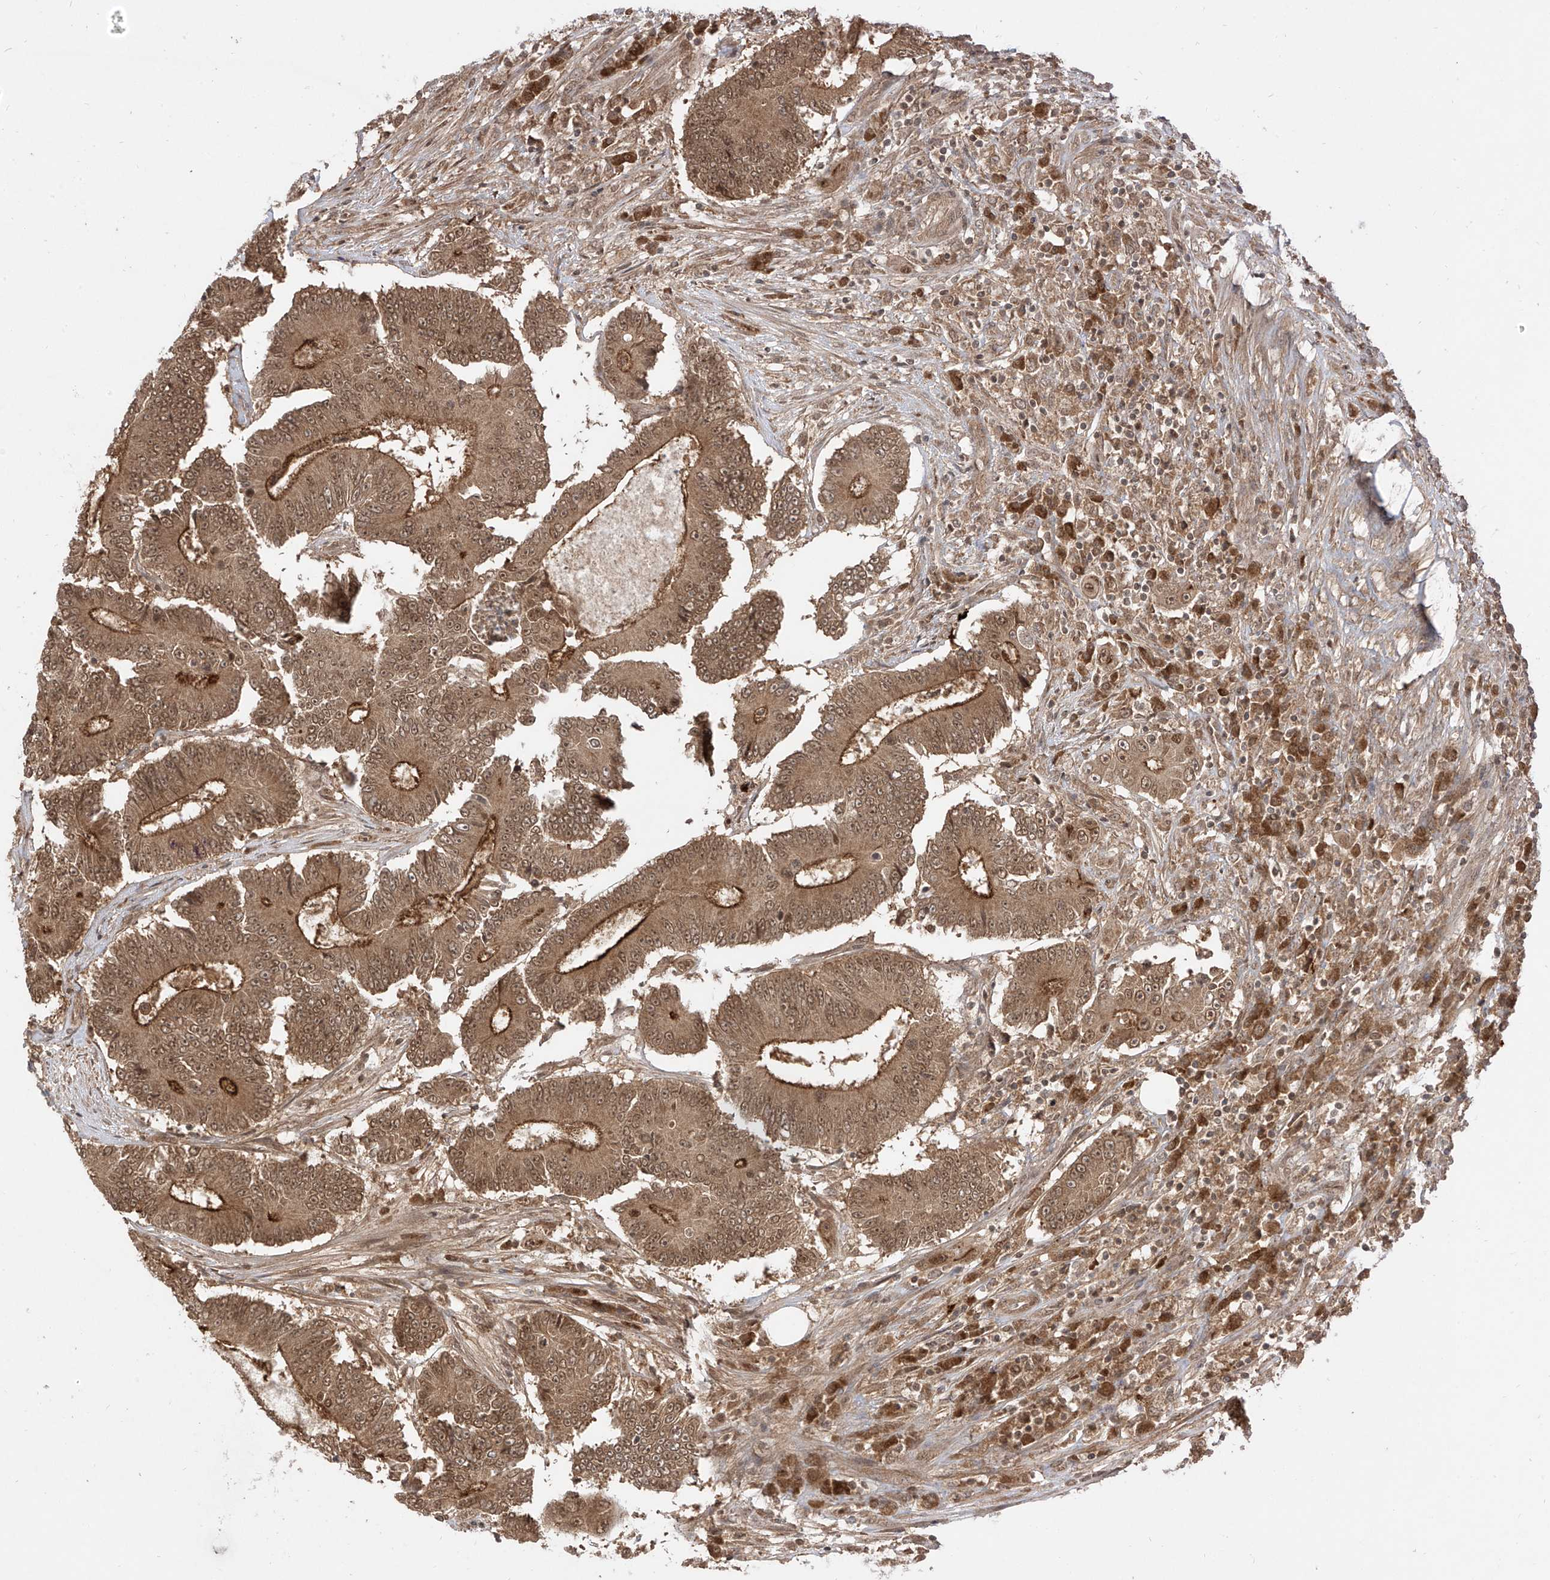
{"staining": {"intensity": "moderate", "quantity": ">75%", "location": "cytoplasmic/membranous,nuclear"}, "tissue": "colorectal cancer", "cell_type": "Tumor cells", "image_type": "cancer", "snomed": [{"axis": "morphology", "description": "Adenocarcinoma, NOS"}, {"axis": "topography", "description": "Colon"}], "caption": "Protein staining of colorectal cancer (adenocarcinoma) tissue displays moderate cytoplasmic/membranous and nuclear staining in approximately >75% of tumor cells.", "gene": "LCOR", "patient": {"sex": "male", "age": 83}}